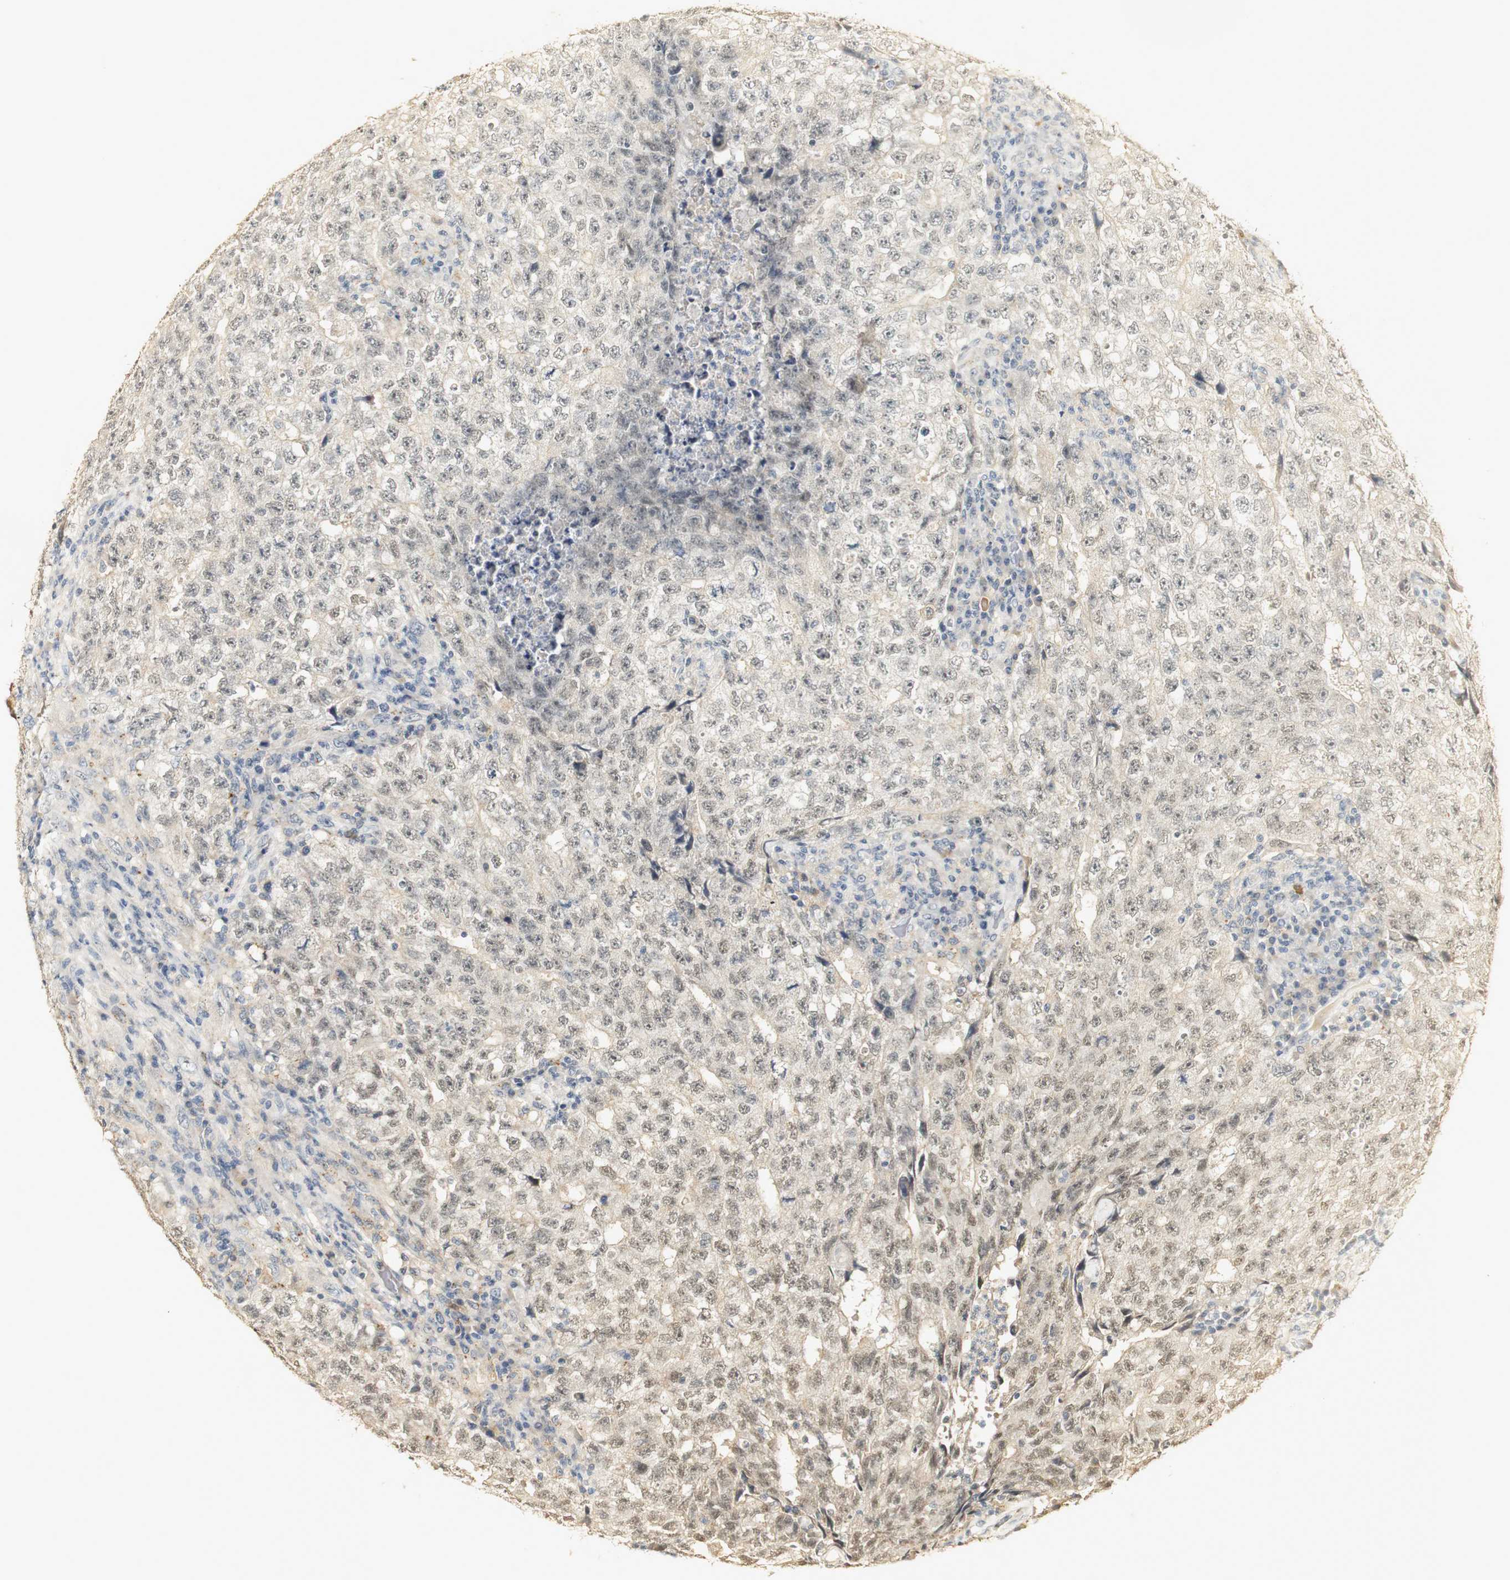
{"staining": {"intensity": "weak", "quantity": ">75%", "location": "nuclear"}, "tissue": "testis cancer", "cell_type": "Tumor cells", "image_type": "cancer", "snomed": [{"axis": "morphology", "description": "Necrosis, NOS"}, {"axis": "morphology", "description": "Carcinoma, Embryonal, NOS"}, {"axis": "topography", "description": "Testis"}], "caption": "Testis cancer stained for a protein reveals weak nuclear positivity in tumor cells.", "gene": "SYT7", "patient": {"sex": "male", "age": 19}}